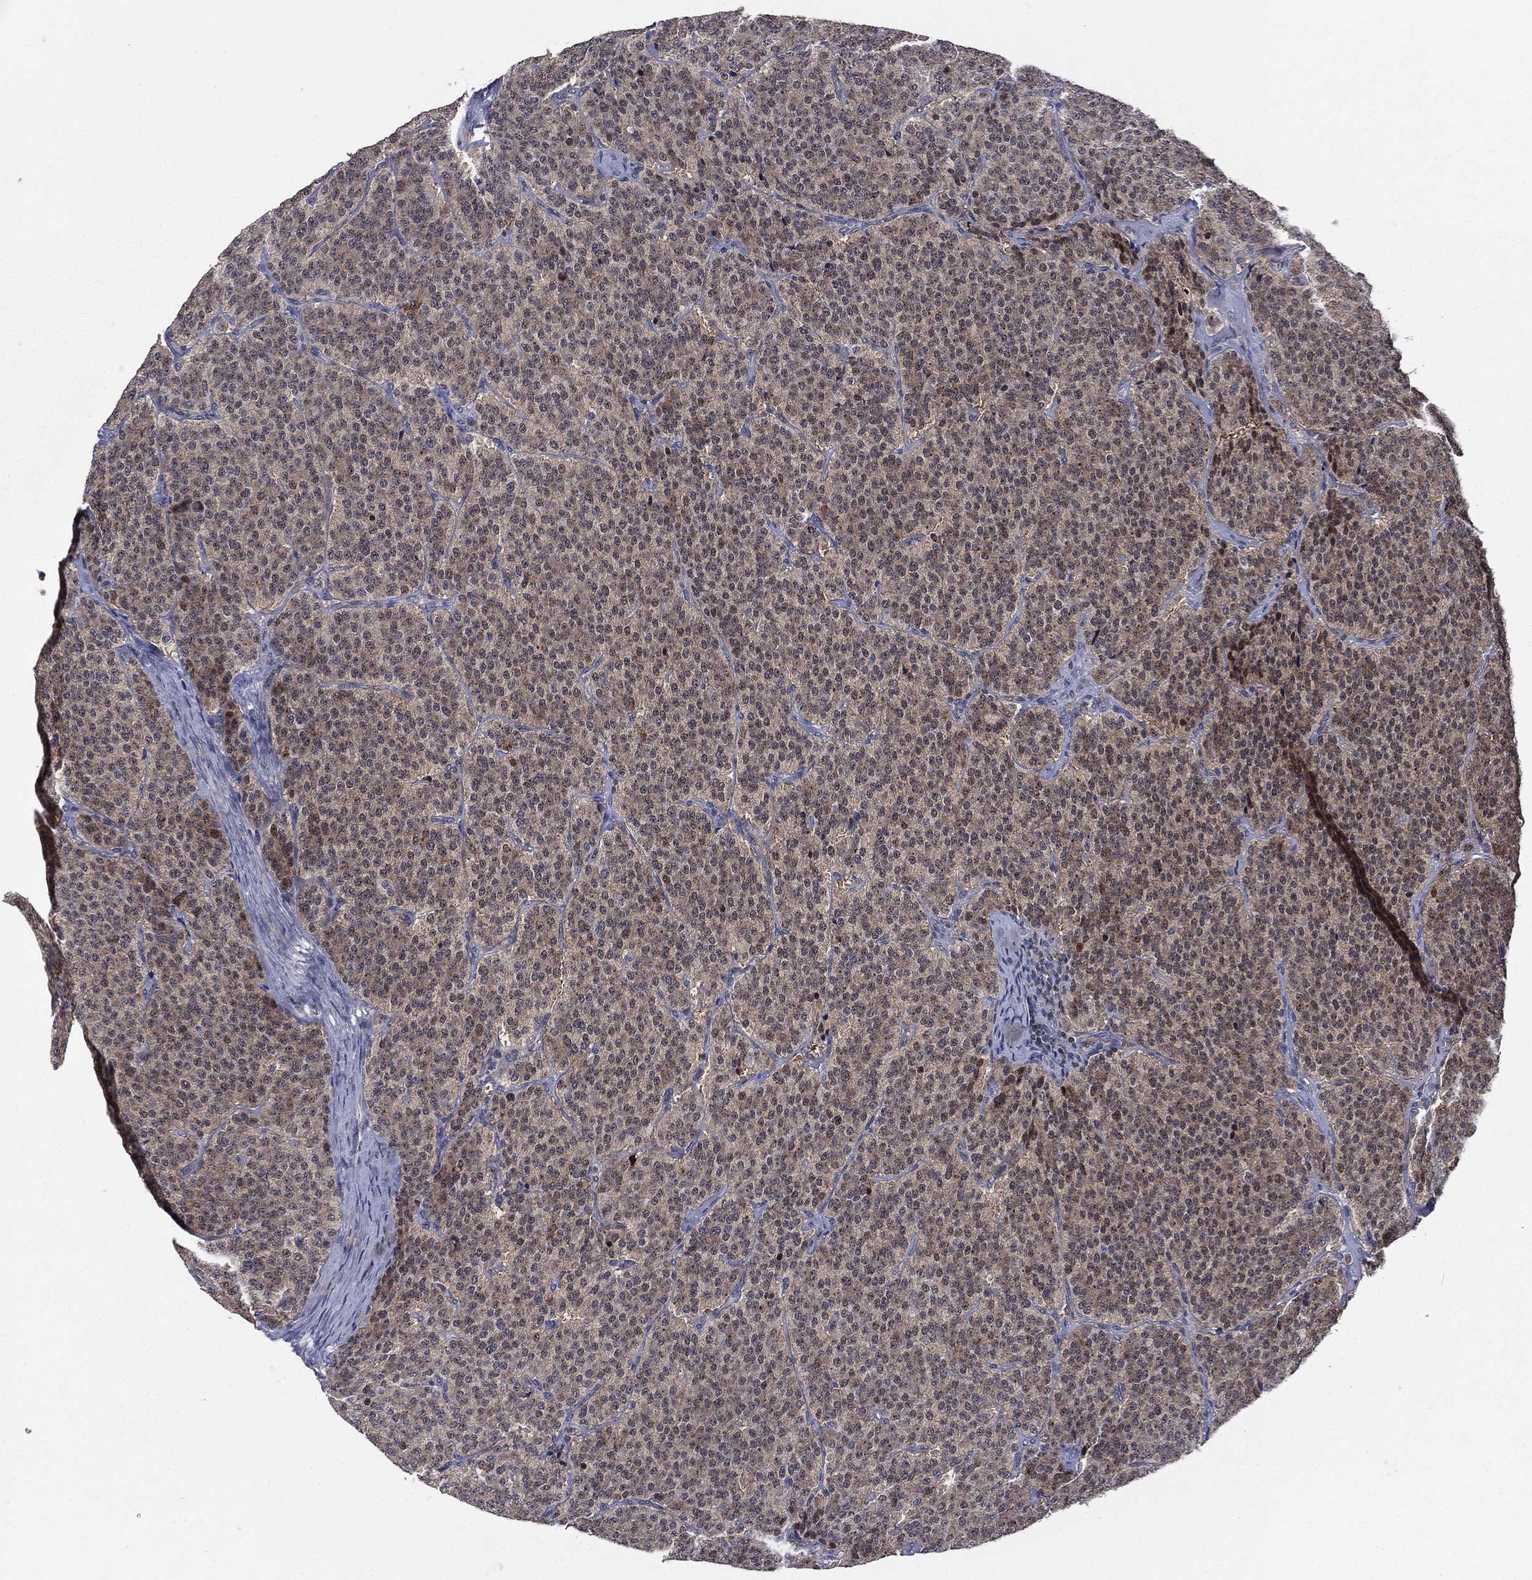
{"staining": {"intensity": "negative", "quantity": "none", "location": "none"}, "tissue": "carcinoid", "cell_type": "Tumor cells", "image_type": "cancer", "snomed": [{"axis": "morphology", "description": "Carcinoid, malignant, NOS"}, {"axis": "topography", "description": "Small intestine"}], "caption": "Tumor cells are negative for protein expression in human malignant carcinoid. The staining was performed using DAB (3,3'-diaminobenzidine) to visualize the protein expression in brown, while the nuclei were stained in blue with hematoxylin (Magnification: 20x).", "gene": "PTPA", "patient": {"sex": "female", "age": 58}}